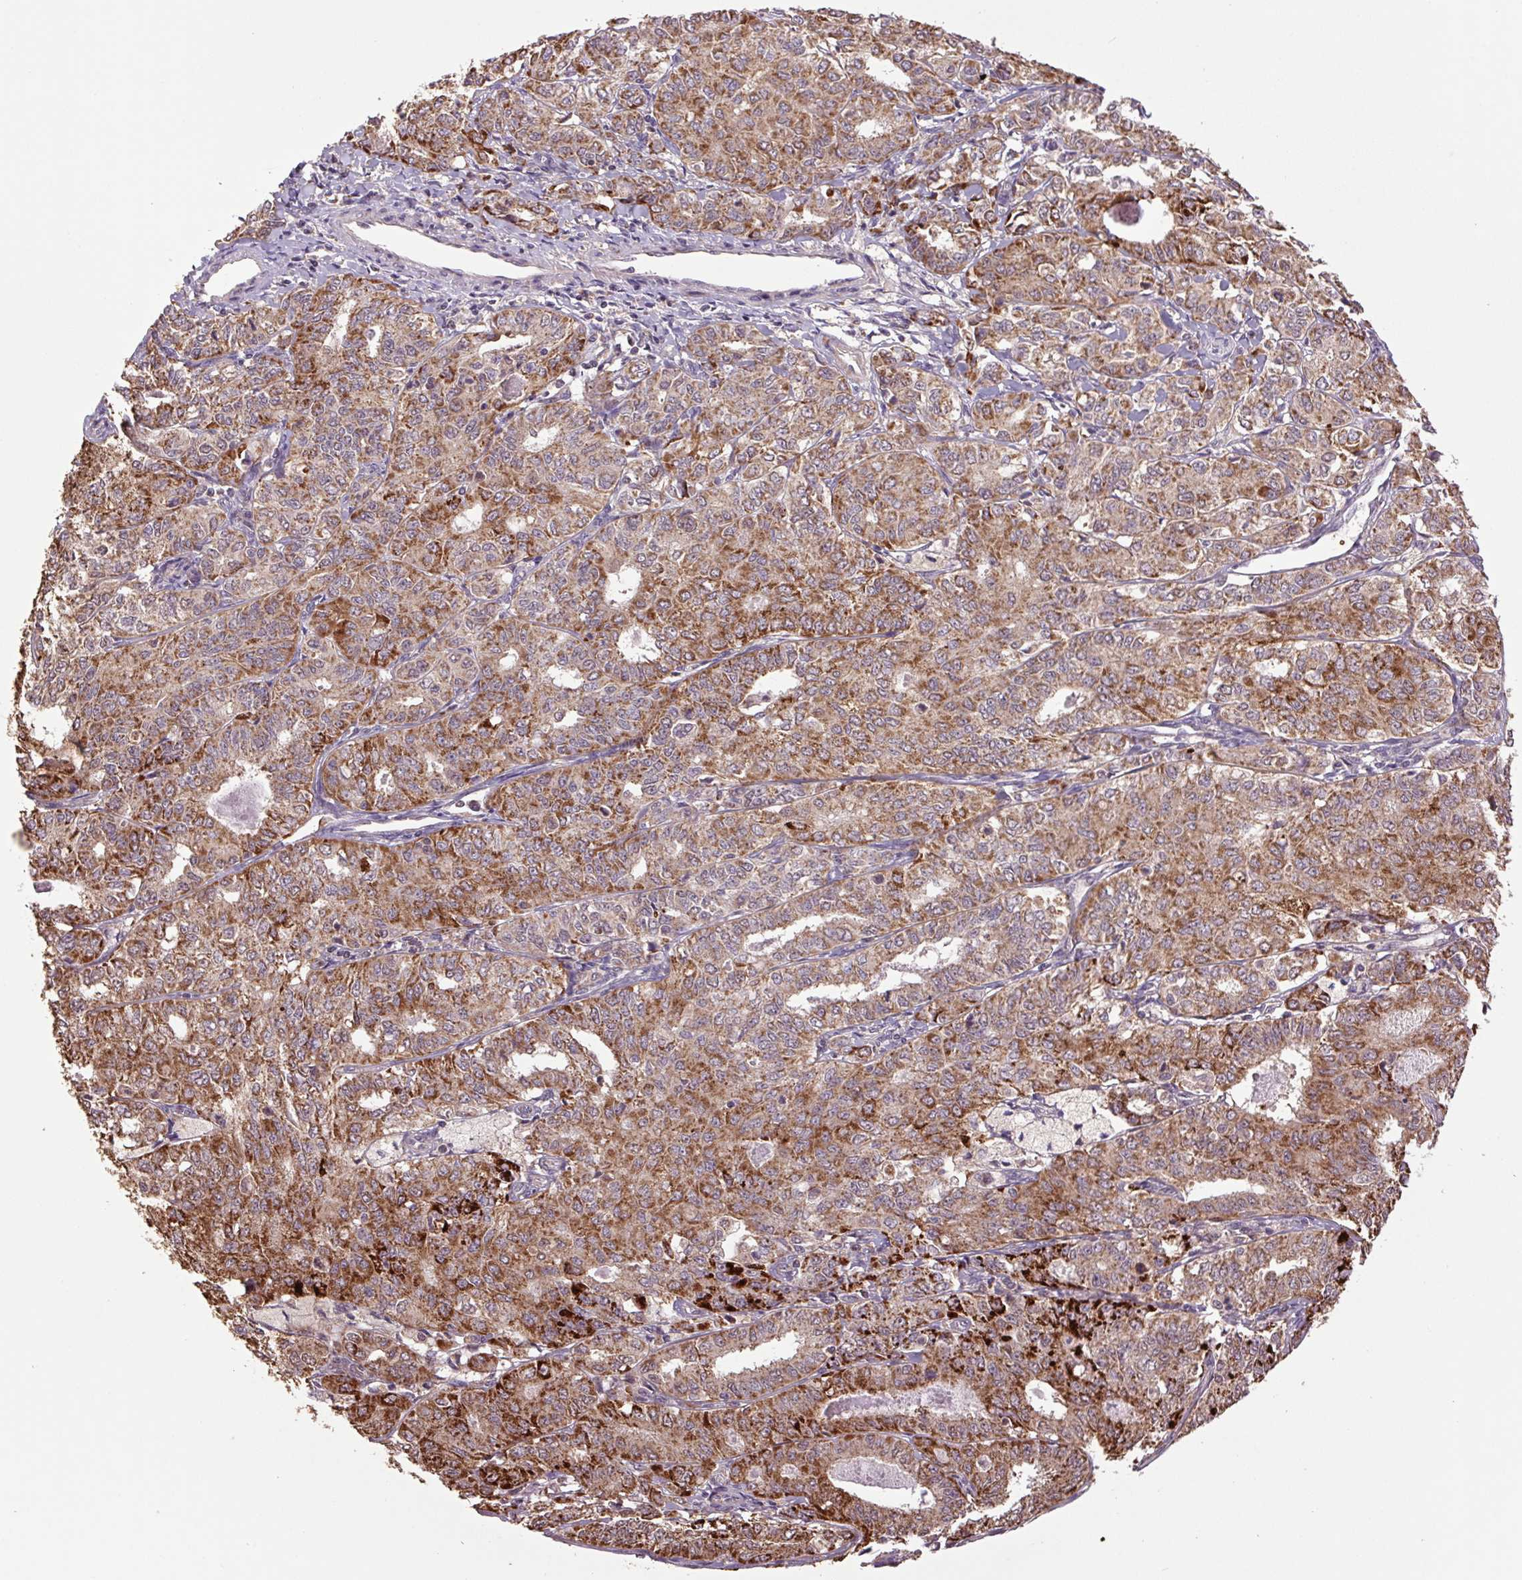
{"staining": {"intensity": "moderate", "quantity": ">75%", "location": "cytoplasmic/membranous"}, "tissue": "endometrial cancer", "cell_type": "Tumor cells", "image_type": "cancer", "snomed": [{"axis": "morphology", "description": "Adenocarcinoma, NOS"}, {"axis": "topography", "description": "Endometrium"}], "caption": "This micrograph reveals IHC staining of endometrial adenocarcinoma, with medium moderate cytoplasmic/membranous positivity in about >75% of tumor cells.", "gene": "TMEM160", "patient": {"sex": "female", "age": 61}}